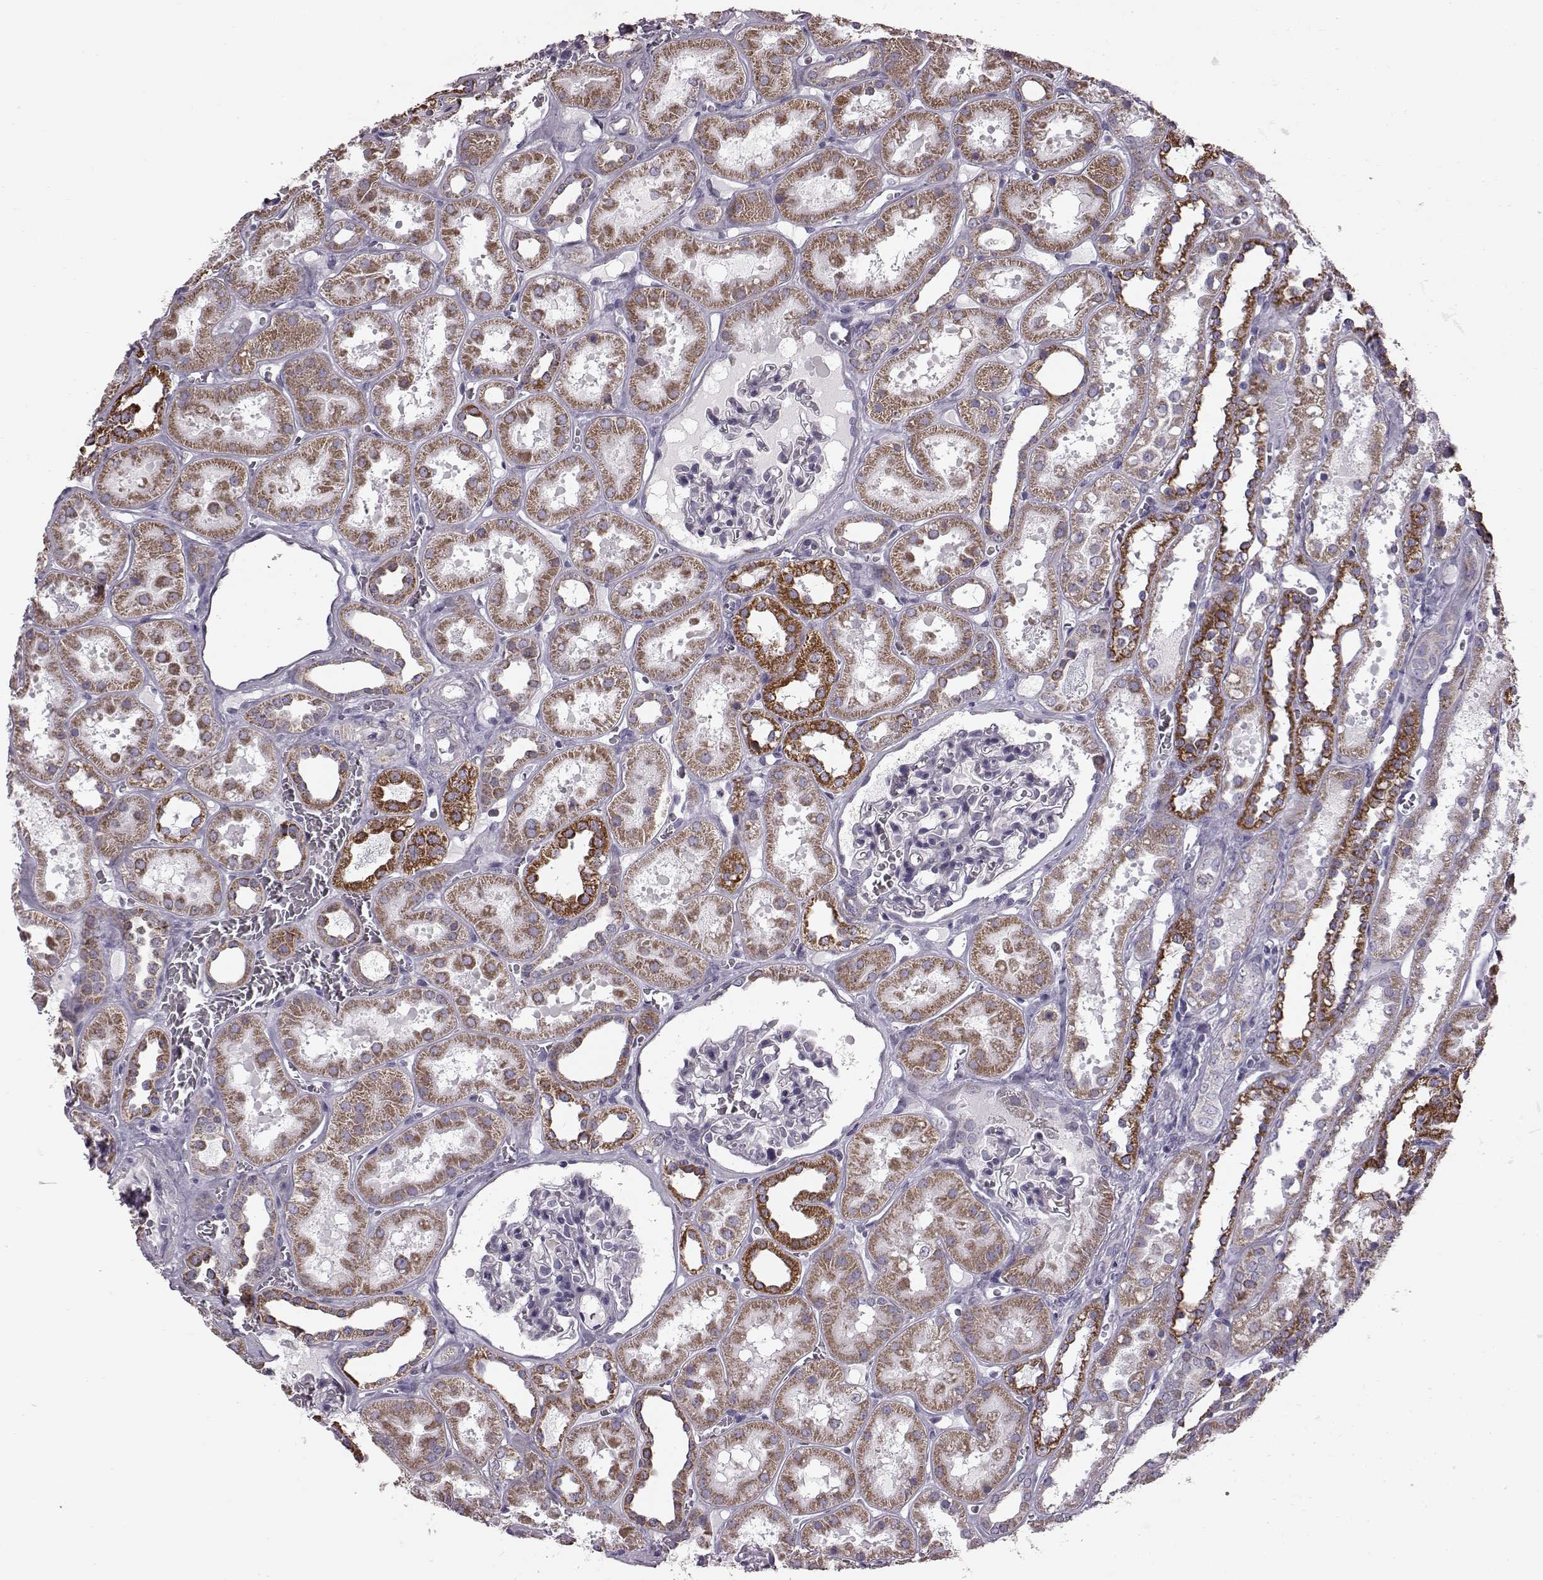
{"staining": {"intensity": "negative", "quantity": "none", "location": "none"}, "tissue": "kidney", "cell_type": "Cells in glomeruli", "image_type": "normal", "snomed": [{"axis": "morphology", "description": "Normal tissue, NOS"}, {"axis": "topography", "description": "Kidney"}], "caption": "A photomicrograph of kidney stained for a protein shows no brown staining in cells in glomeruli. (Brightfield microscopy of DAB (3,3'-diaminobenzidine) immunohistochemistry at high magnification).", "gene": "FAM8A1", "patient": {"sex": "female", "age": 41}}